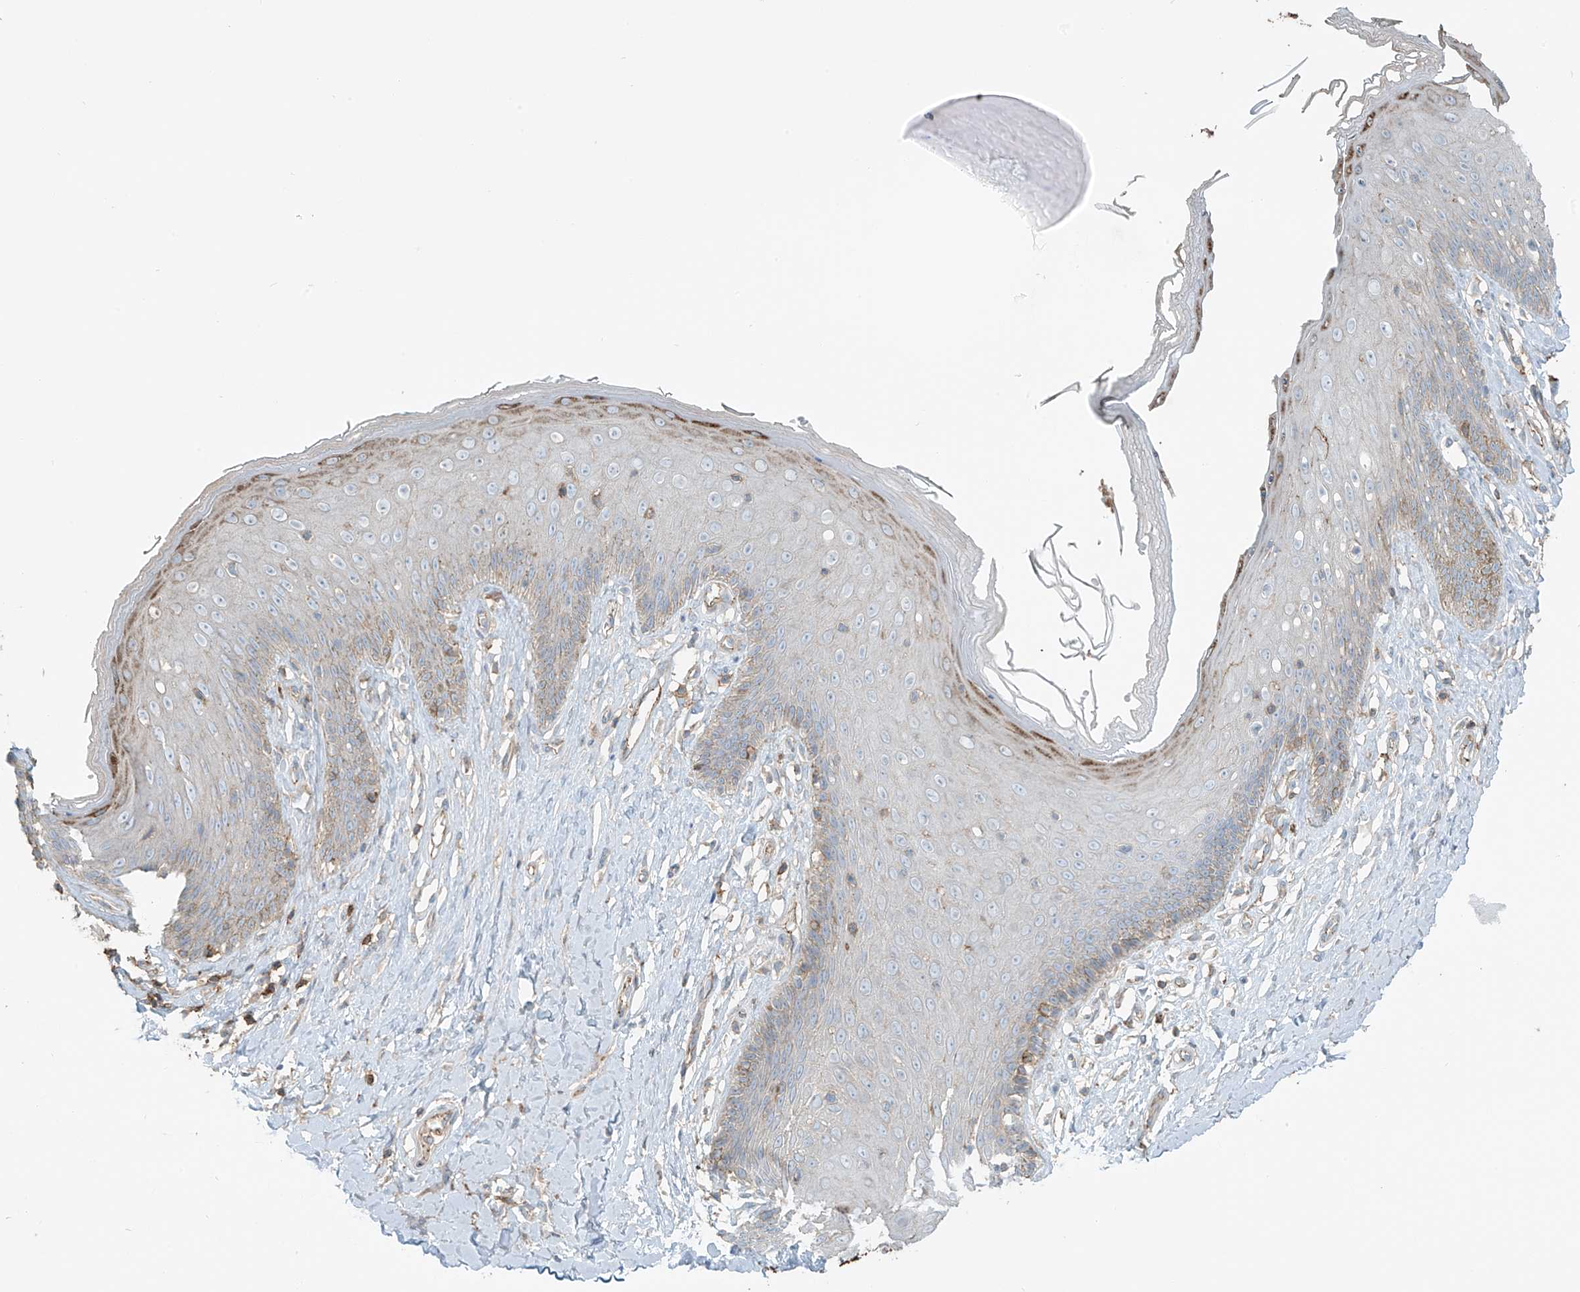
{"staining": {"intensity": "moderate", "quantity": "<25%", "location": "cytoplasmic/membranous"}, "tissue": "skin", "cell_type": "Epidermal cells", "image_type": "normal", "snomed": [{"axis": "morphology", "description": "Normal tissue, NOS"}, {"axis": "morphology", "description": "Squamous cell carcinoma, NOS"}, {"axis": "topography", "description": "Vulva"}], "caption": "High-power microscopy captured an immunohistochemistry image of unremarkable skin, revealing moderate cytoplasmic/membranous positivity in approximately <25% of epidermal cells. The protein of interest is stained brown, and the nuclei are stained in blue (DAB IHC with brightfield microscopy, high magnification).", "gene": "SLC9A2", "patient": {"sex": "female", "age": 85}}